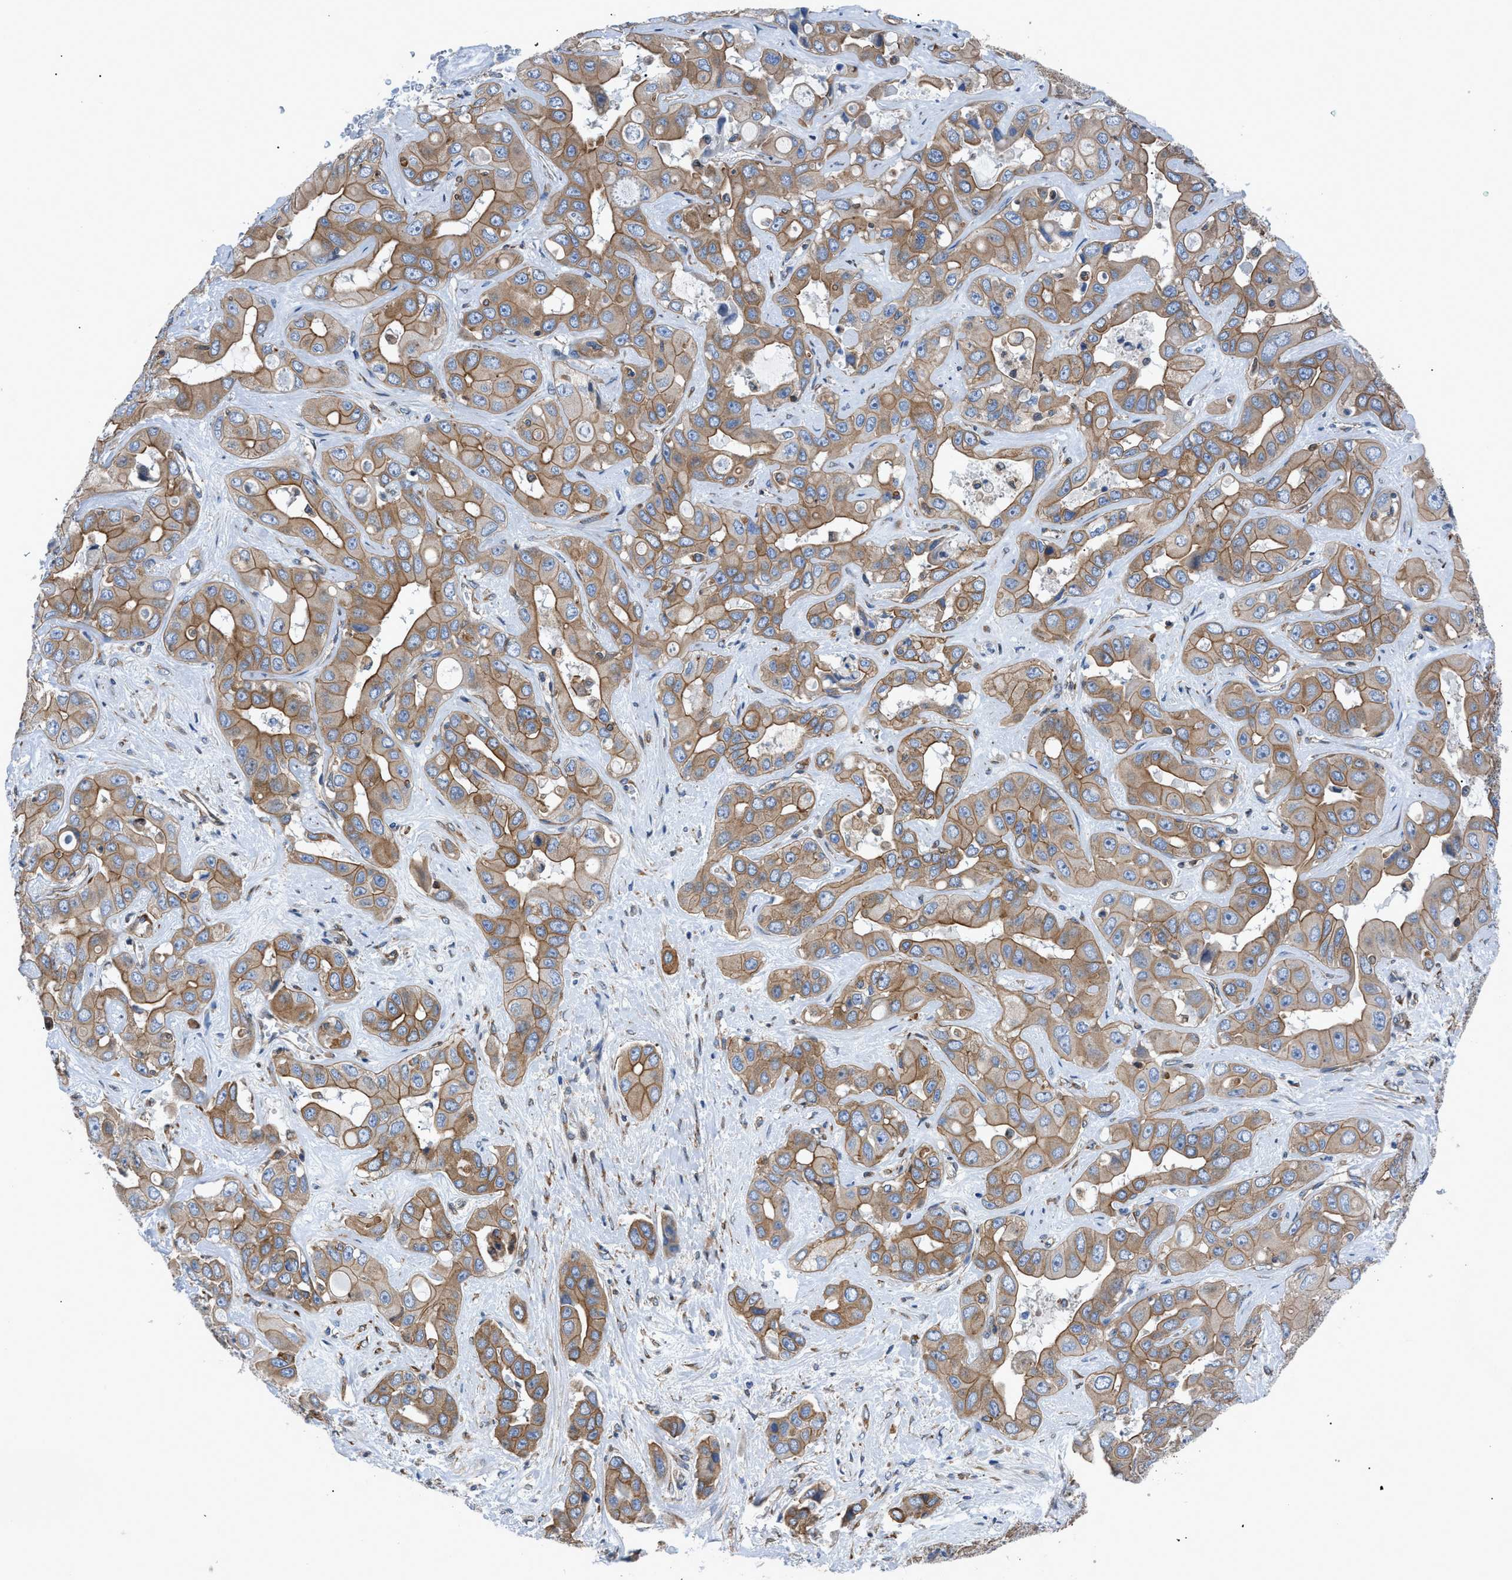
{"staining": {"intensity": "moderate", "quantity": ">75%", "location": "cytoplasmic/membranous"}, "tissue": "liver cancer", "cell_type": "Tumor cells", "image_type": "cancer", "snomed": [{"axis": "morphology", "description": "Cholangiocarcinoma"}, {"axis": "topography", "description": "Liver"}], "caption": "Liver cancer (cholangiocarcinoma) stained for a protein shows moderate cytoplasmic/membranous positivity in tumor cells.", "gene": "DMAC1", "patient": {"sex": "female", "age": 52}}